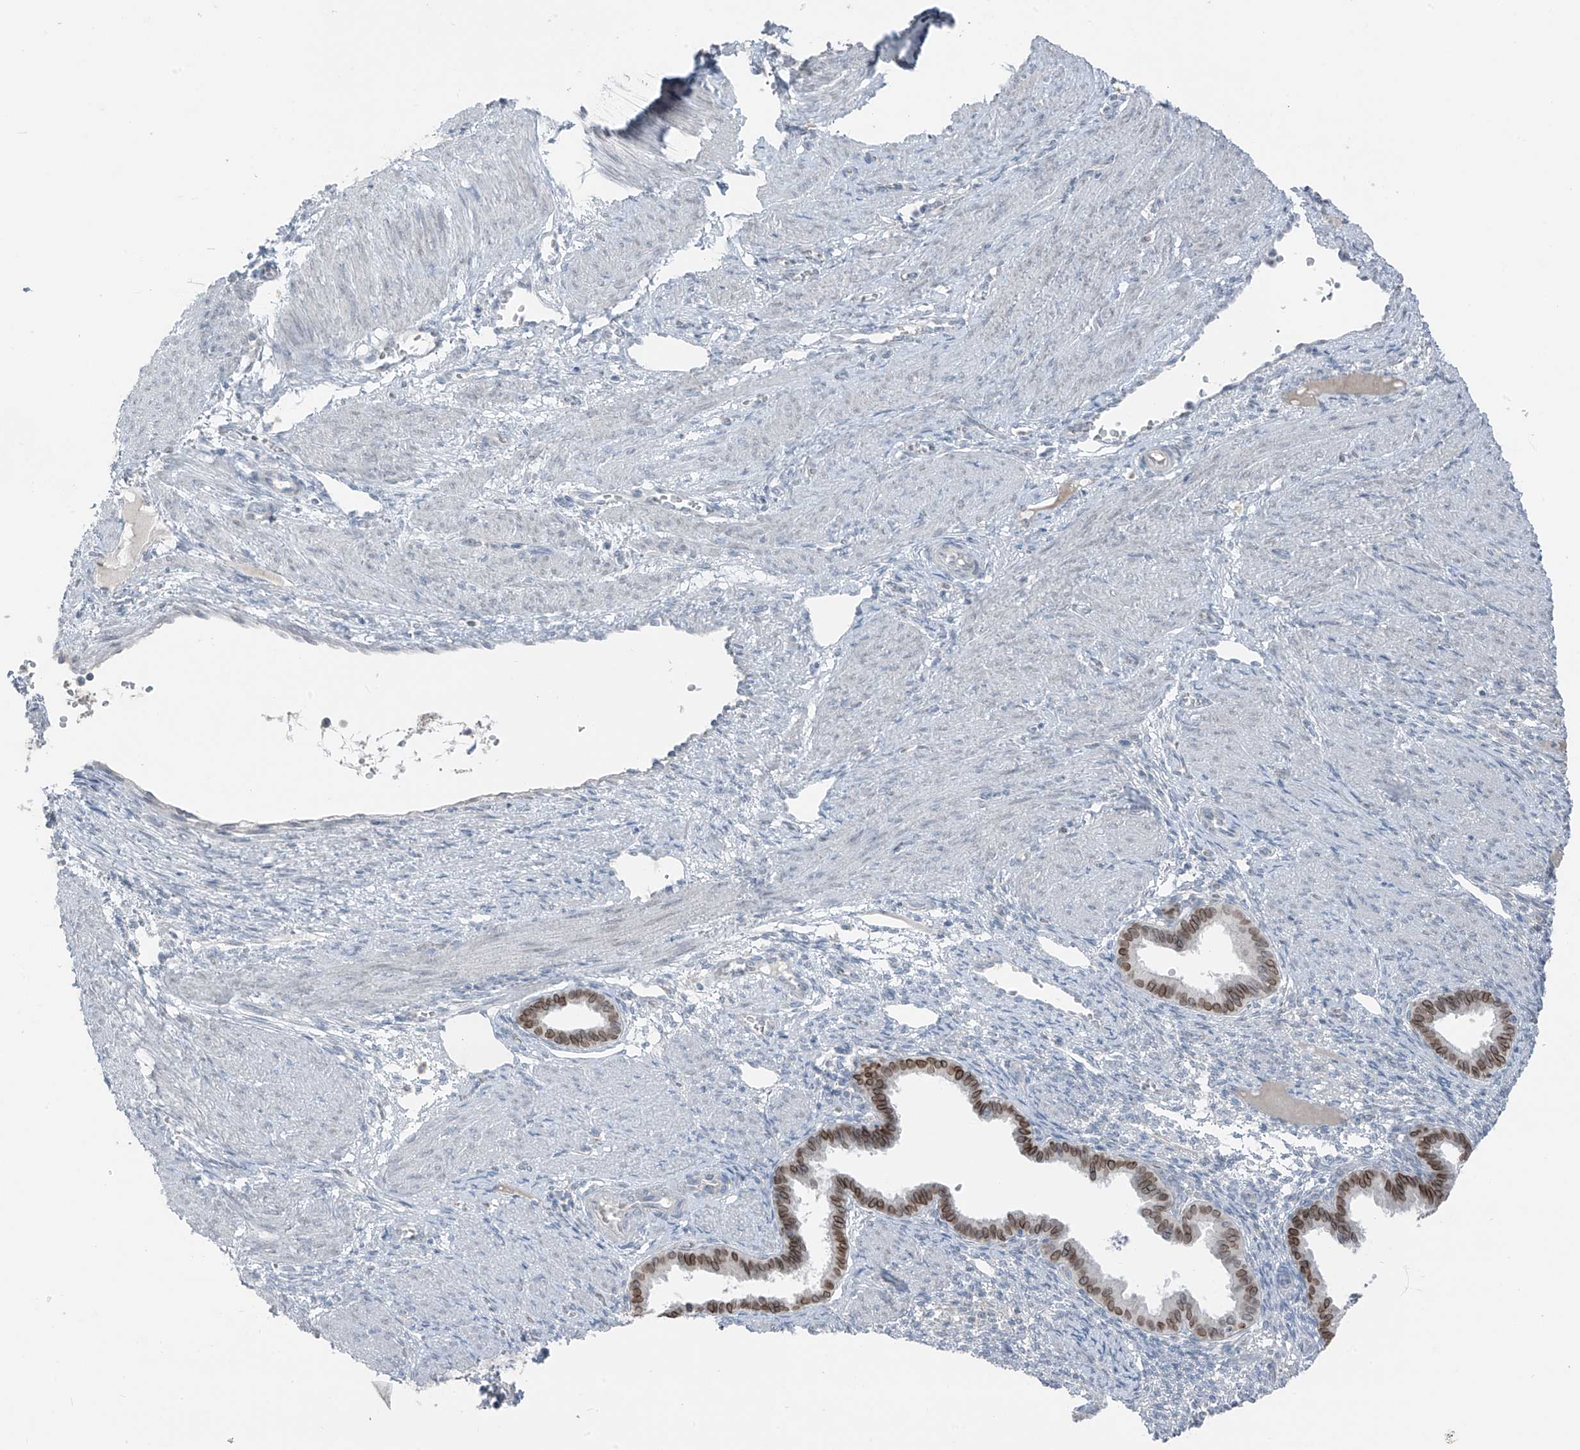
{"staining": {"intensity": "negative", "quantity": "none", "location": "none"}, "tissue": "endometrium", "cell_type": "Cells in endometrial stroma", "image_type": "normal", "snomed": [{"axis": "morphology", "description": "Normal tissue, NOS"}, {"axis": "topography", "description": "Endometrium"}], "caption": "High power microscopy micrograph of an immunohistochemistry photomicrograph of unremarkable endometrium, revealing no significant staining in cells in endometrial stroma.", "gene": "PRDM6", "patient": {"sex": "female", "age": 33}}